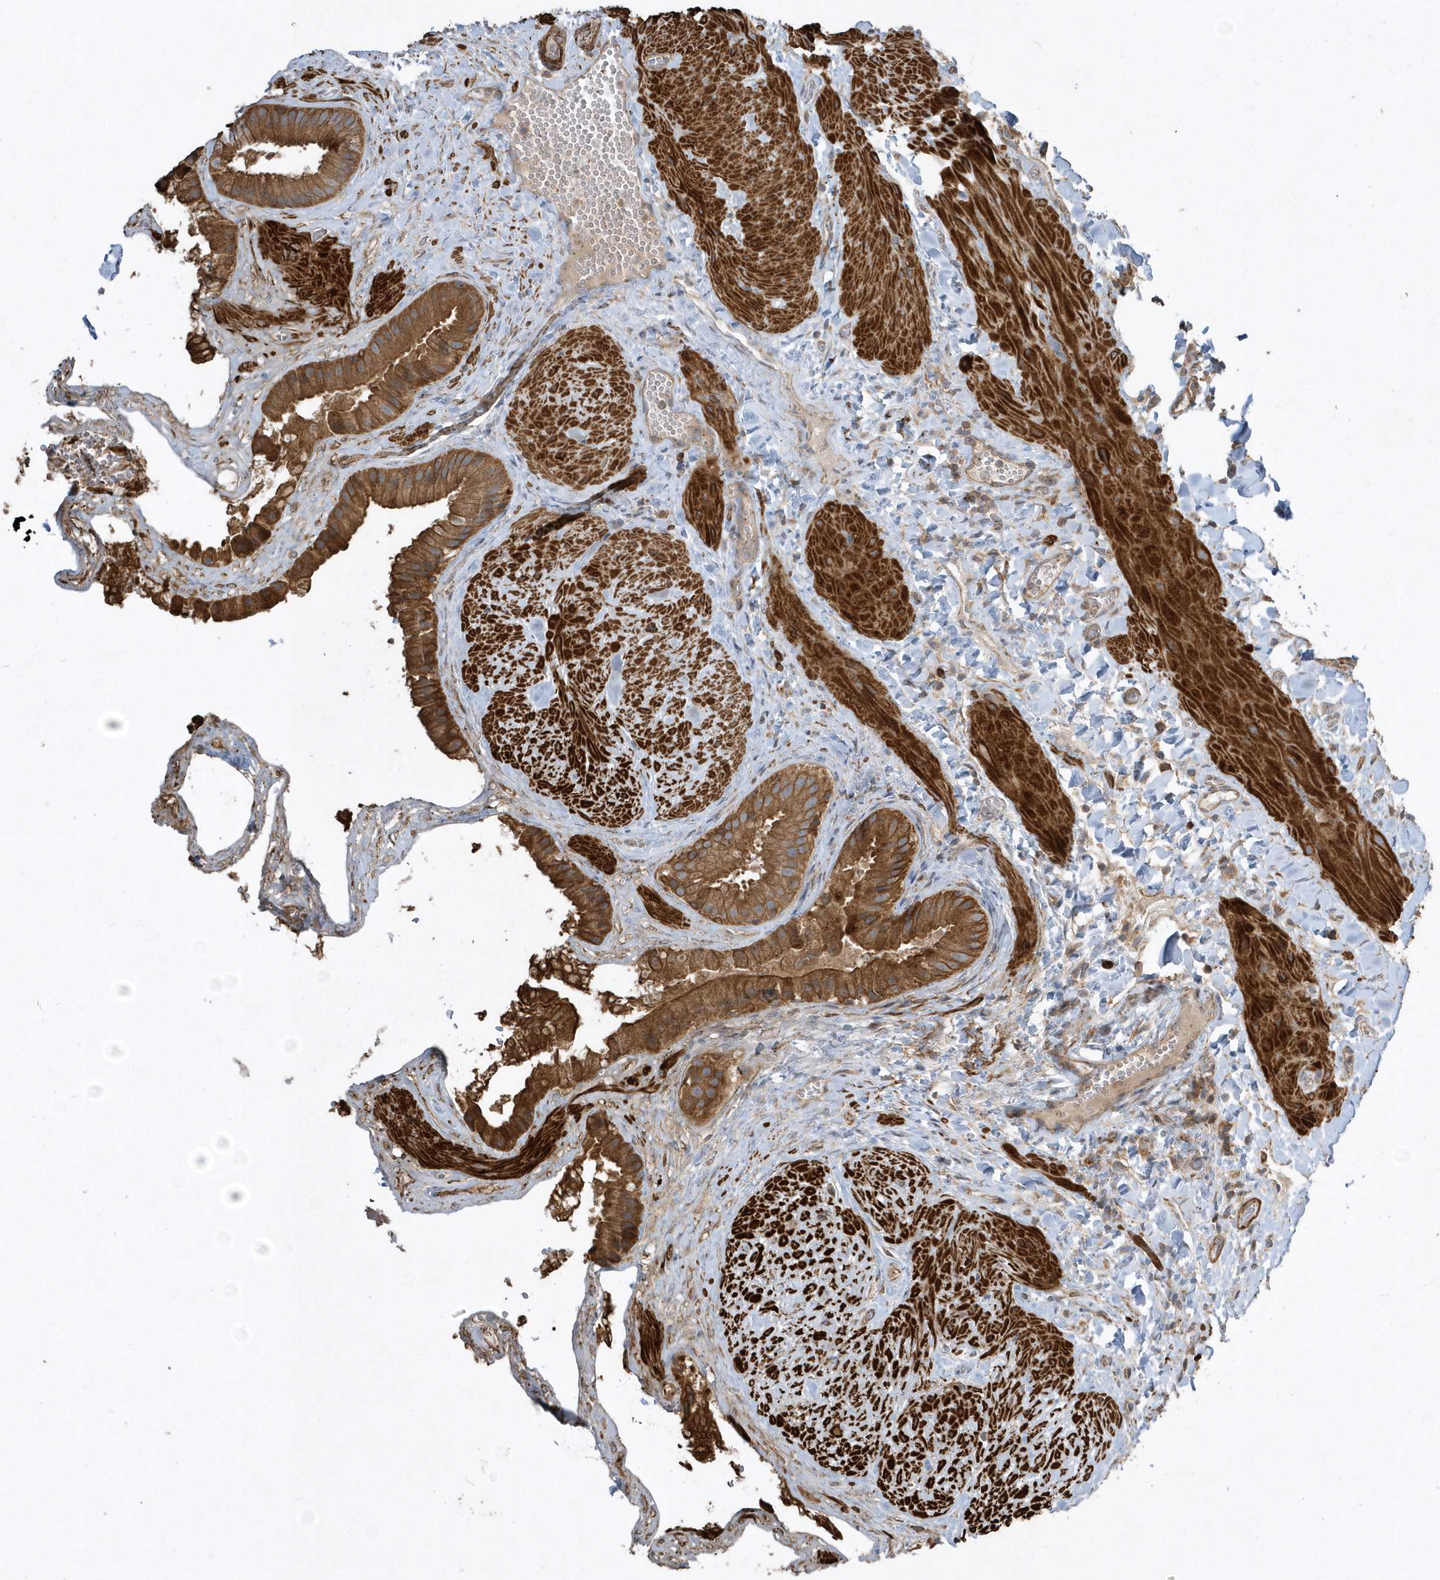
{"staining": {"intensity": "strong", "quantity": ">75%", "location": "cytoplasmic/membranous"}, "tissue": "gallbladder", "cell_type": "Glandular cells", "image_type": "normal", "snomed": [{"axis": "morphology", "description": "Normal tissue, NOS"}, {"axis": "topography", "description": "Gallbladder"}], "caption": "A high-resolution photomicrograph shows IHC staining of unremarkable gallbladder, which reveals strong cytoplasmic/membranous expression in about >75% of glandular cells.", "gene": "SENP8", "patient": {"sex": "male", "age": 55}}